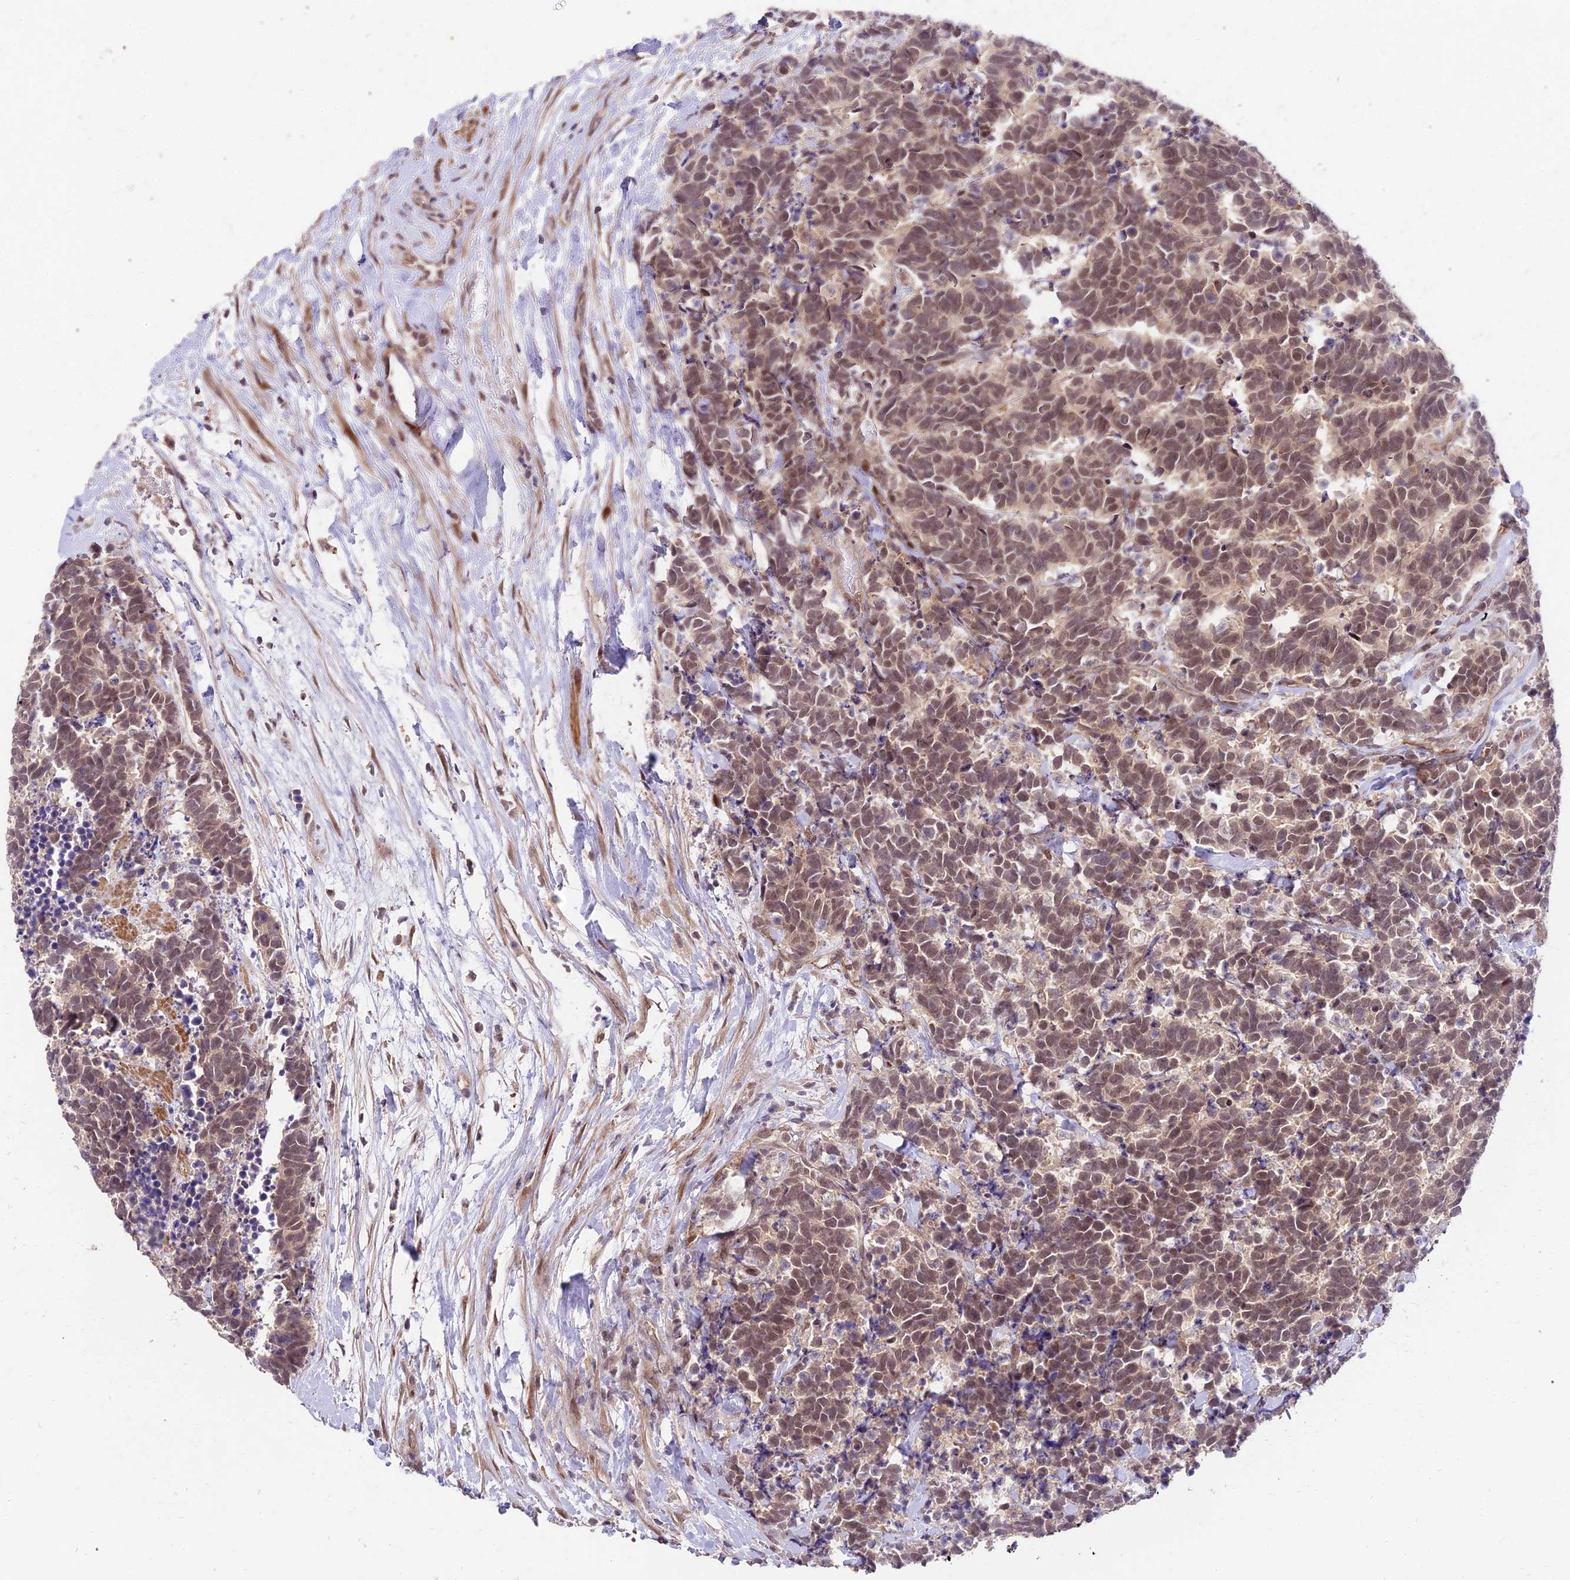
{"staining": {"intensity": "moderate", "quantity": ">75%", "location": "nuclear"}, "tissue": "carcinoid", "cell_type": "Tumor cells", "image_type": "cancer", "snomed": [{"axis": "morphology", "description": "Carcinoma, NOS"}, {"axis": "morphology", "description": "Carcinoid, malignant, NOS"}, {"axis": "topography", "description": "Prostate"}], "caption": "High-magnification brightfield microscopy of carcinoid stained with DAB (brown) and counterstained with hematoxylin (blue). tumor cells exhibit moderate nuclear expression is present in about>75% of cells.", "gene": "ZNF85", "patient": {"sex": "male", "age": 57}}